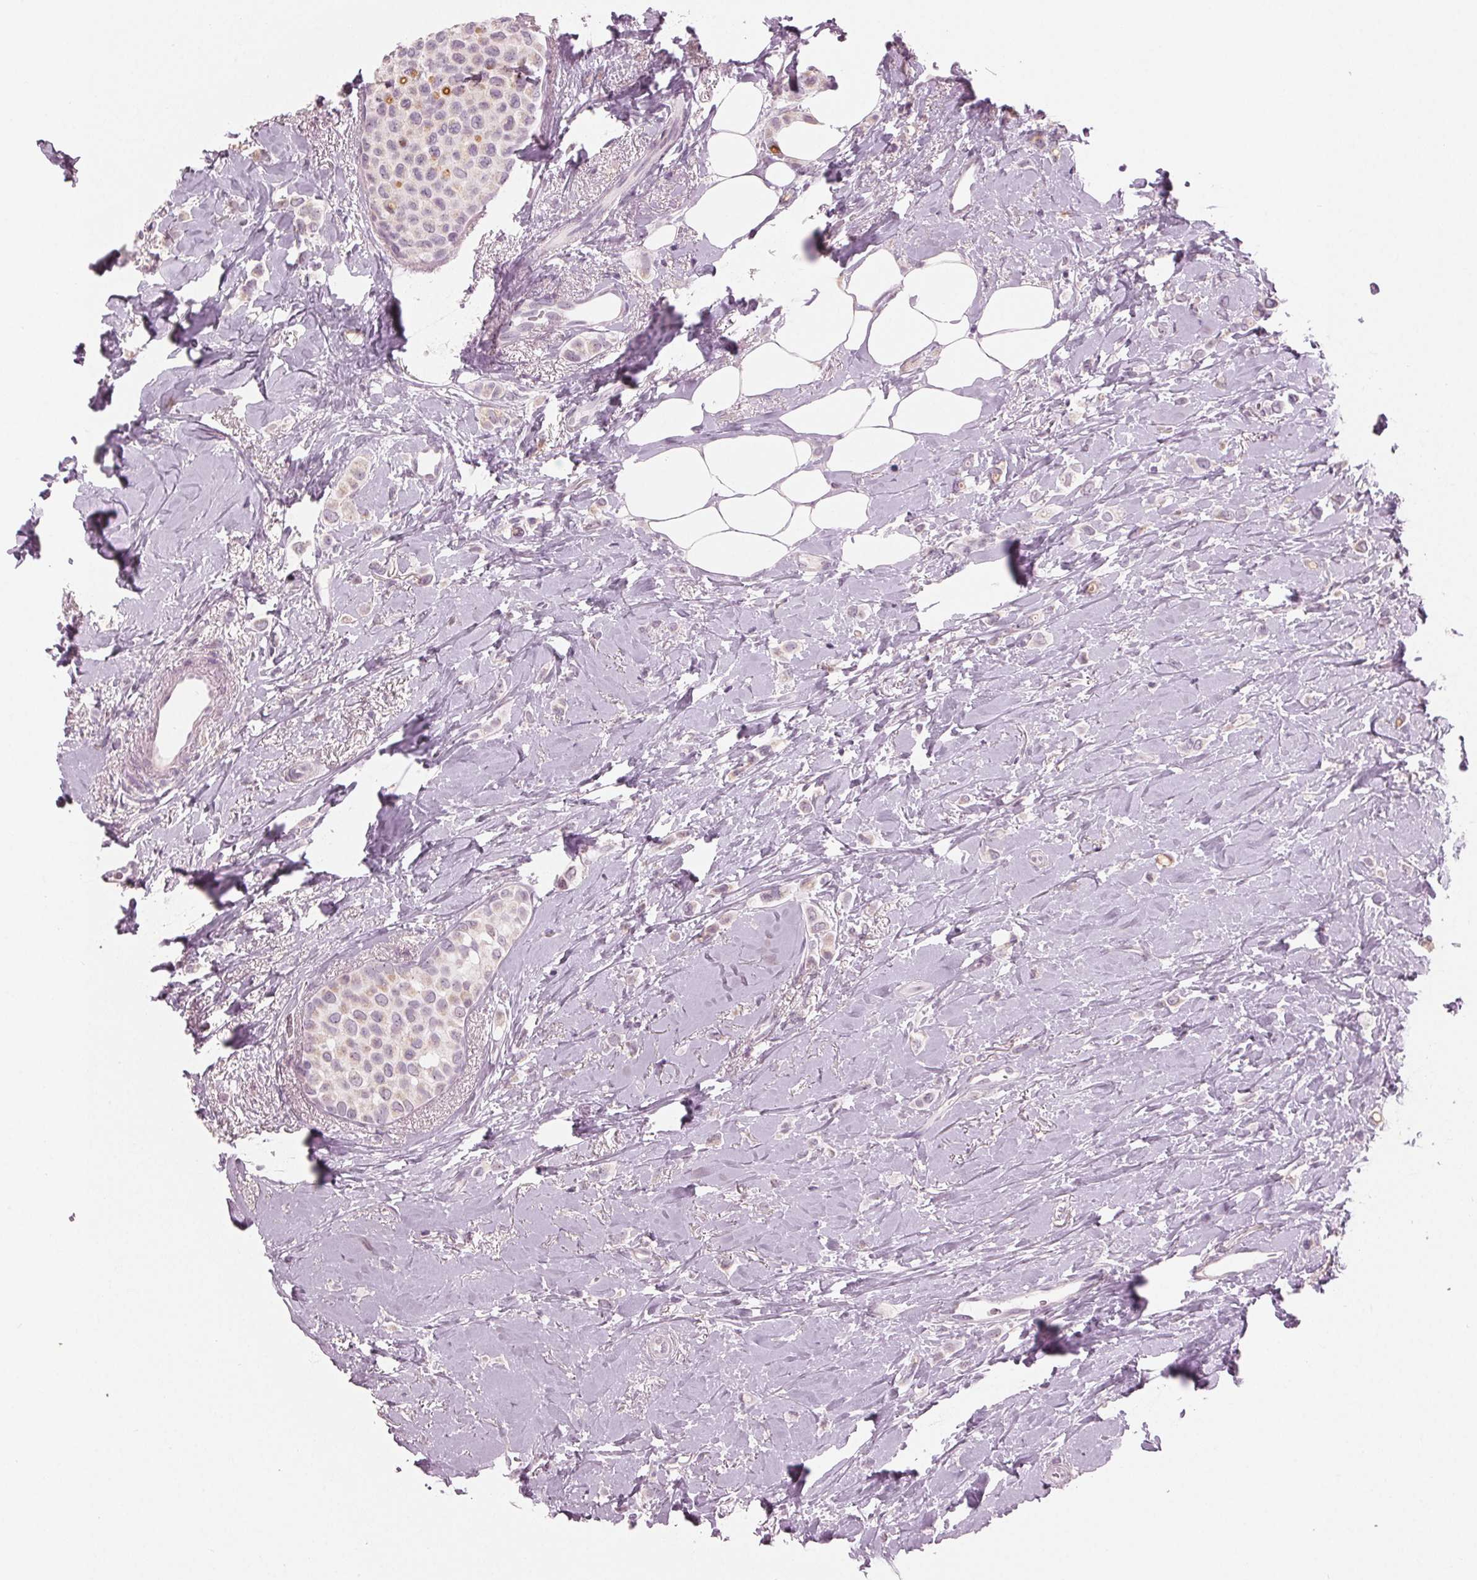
{"staining": {"intensity": "negative", "quantity": "none", "location": "none"}, "tissue": "breast cancer", "cell_type": "Tumor cells", "image_type": "cancer", "snomed": [{"axis": "morphology", "description": "Lobular carcinoma"}, {"axis": "topography", "description": "Breast"}], "caption": "Immunohistochemistry (IHC) histopathology image of neoplastic tissue: human breast cancer (lobular carcinoma) stained with DAB (3,3'-diaminobenzidine) shows no significant protein staining in tumor cells.", "gene": "PRAP1", "patient": {"sex": "female", "age": 66}}